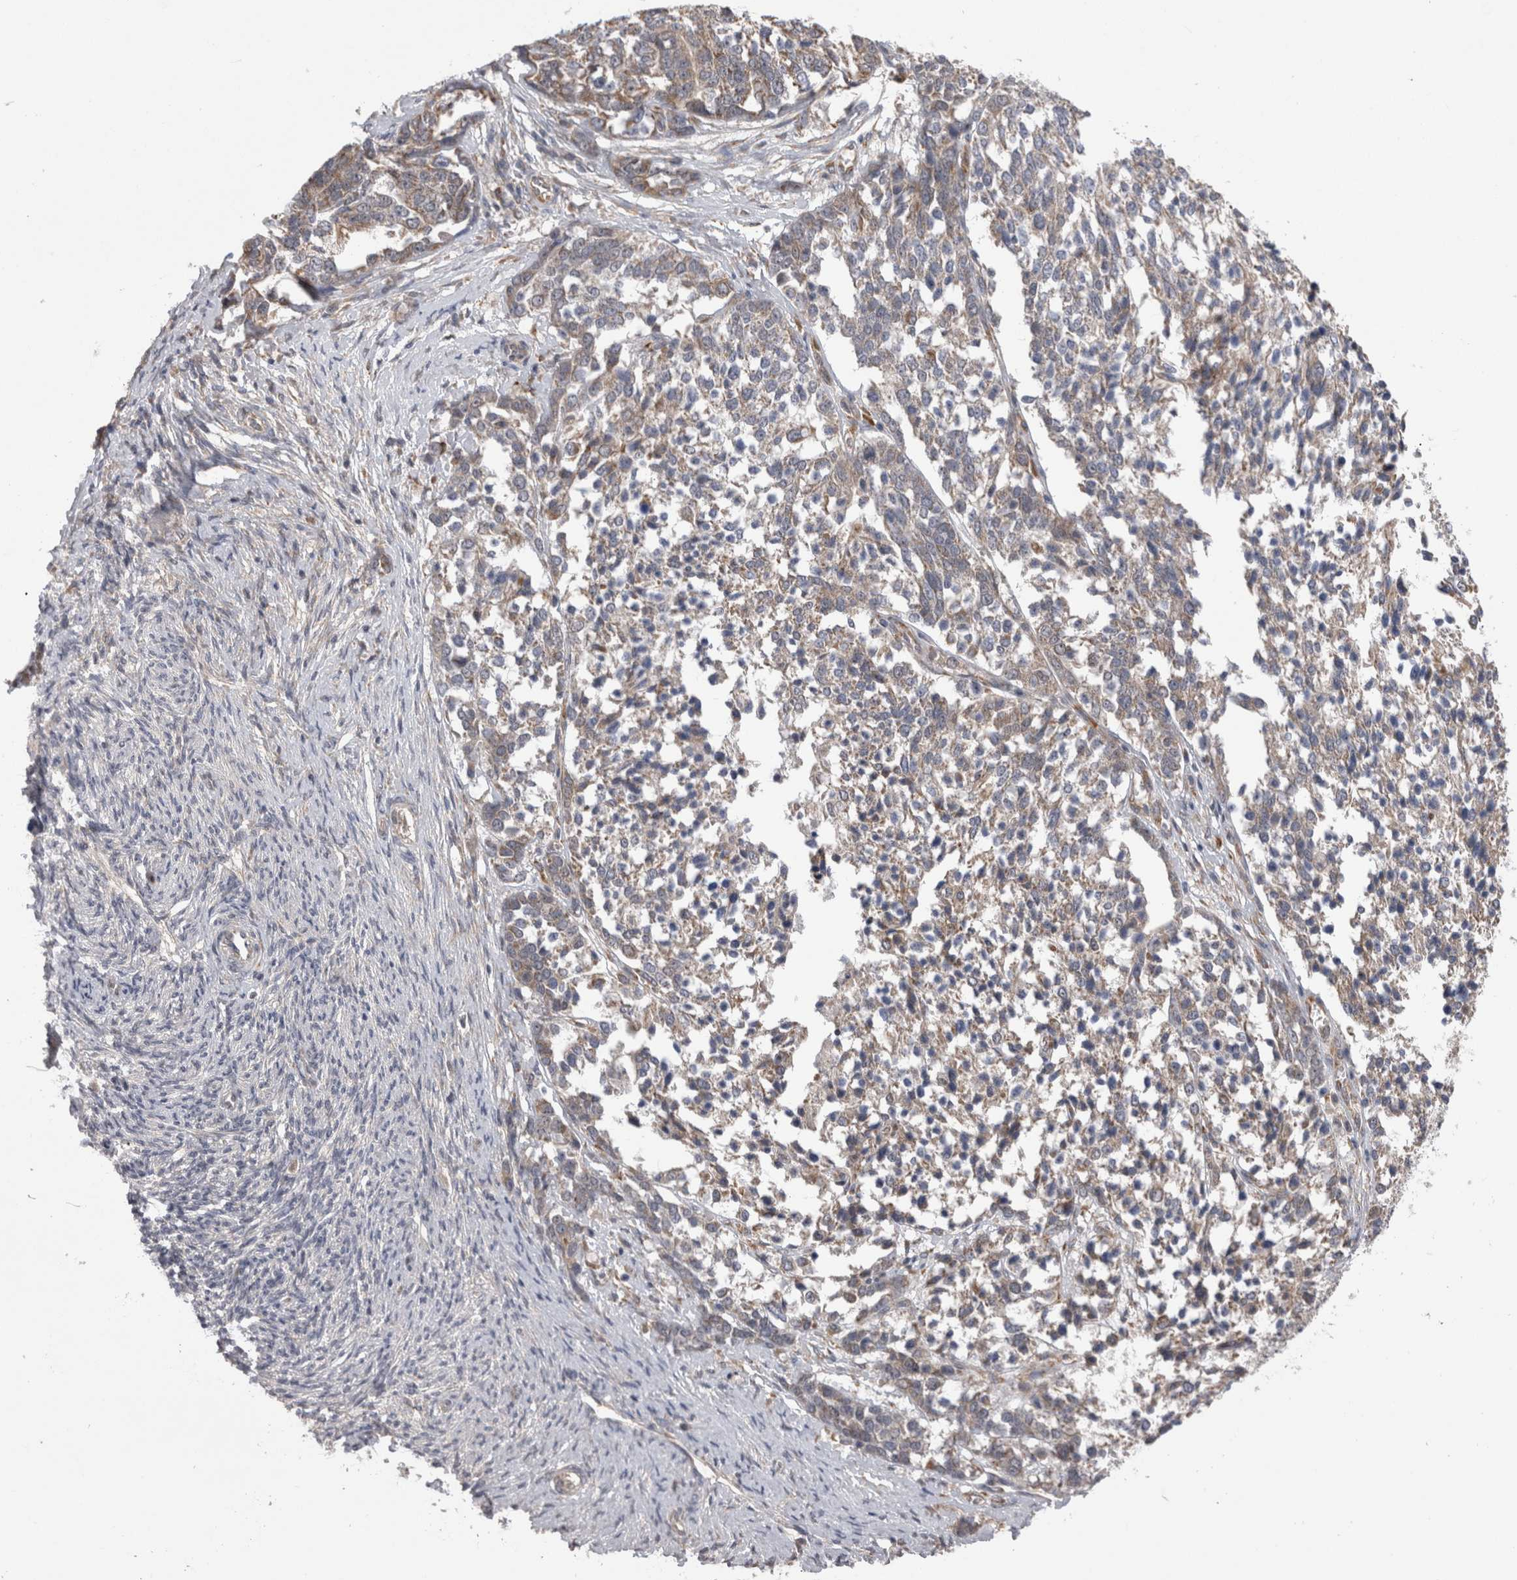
{"staining": {"intensity": "weak", "quantity": "25%-75%", "location": "cytoplasmic/membranous"}, "tissue": "ovarian cancer", "cell_type": "Tumor cells", "image_type": "cancer", "snomed": [{"axis": "morphology", "description": "Cystadenocarcinoma, serous, NOS"}, {"axis": "topography", "description": "Ovary"}], "caption": "Ovarian cancer stained with DAB (3,3'-diaminobenzidine) IHC reveals low levels of weak cytoplasmic/membranous positivity in about 25%-75% of tumor cells.", "gene": "ARHGAP29", "patient": {"sex": "female", "age": 44}}